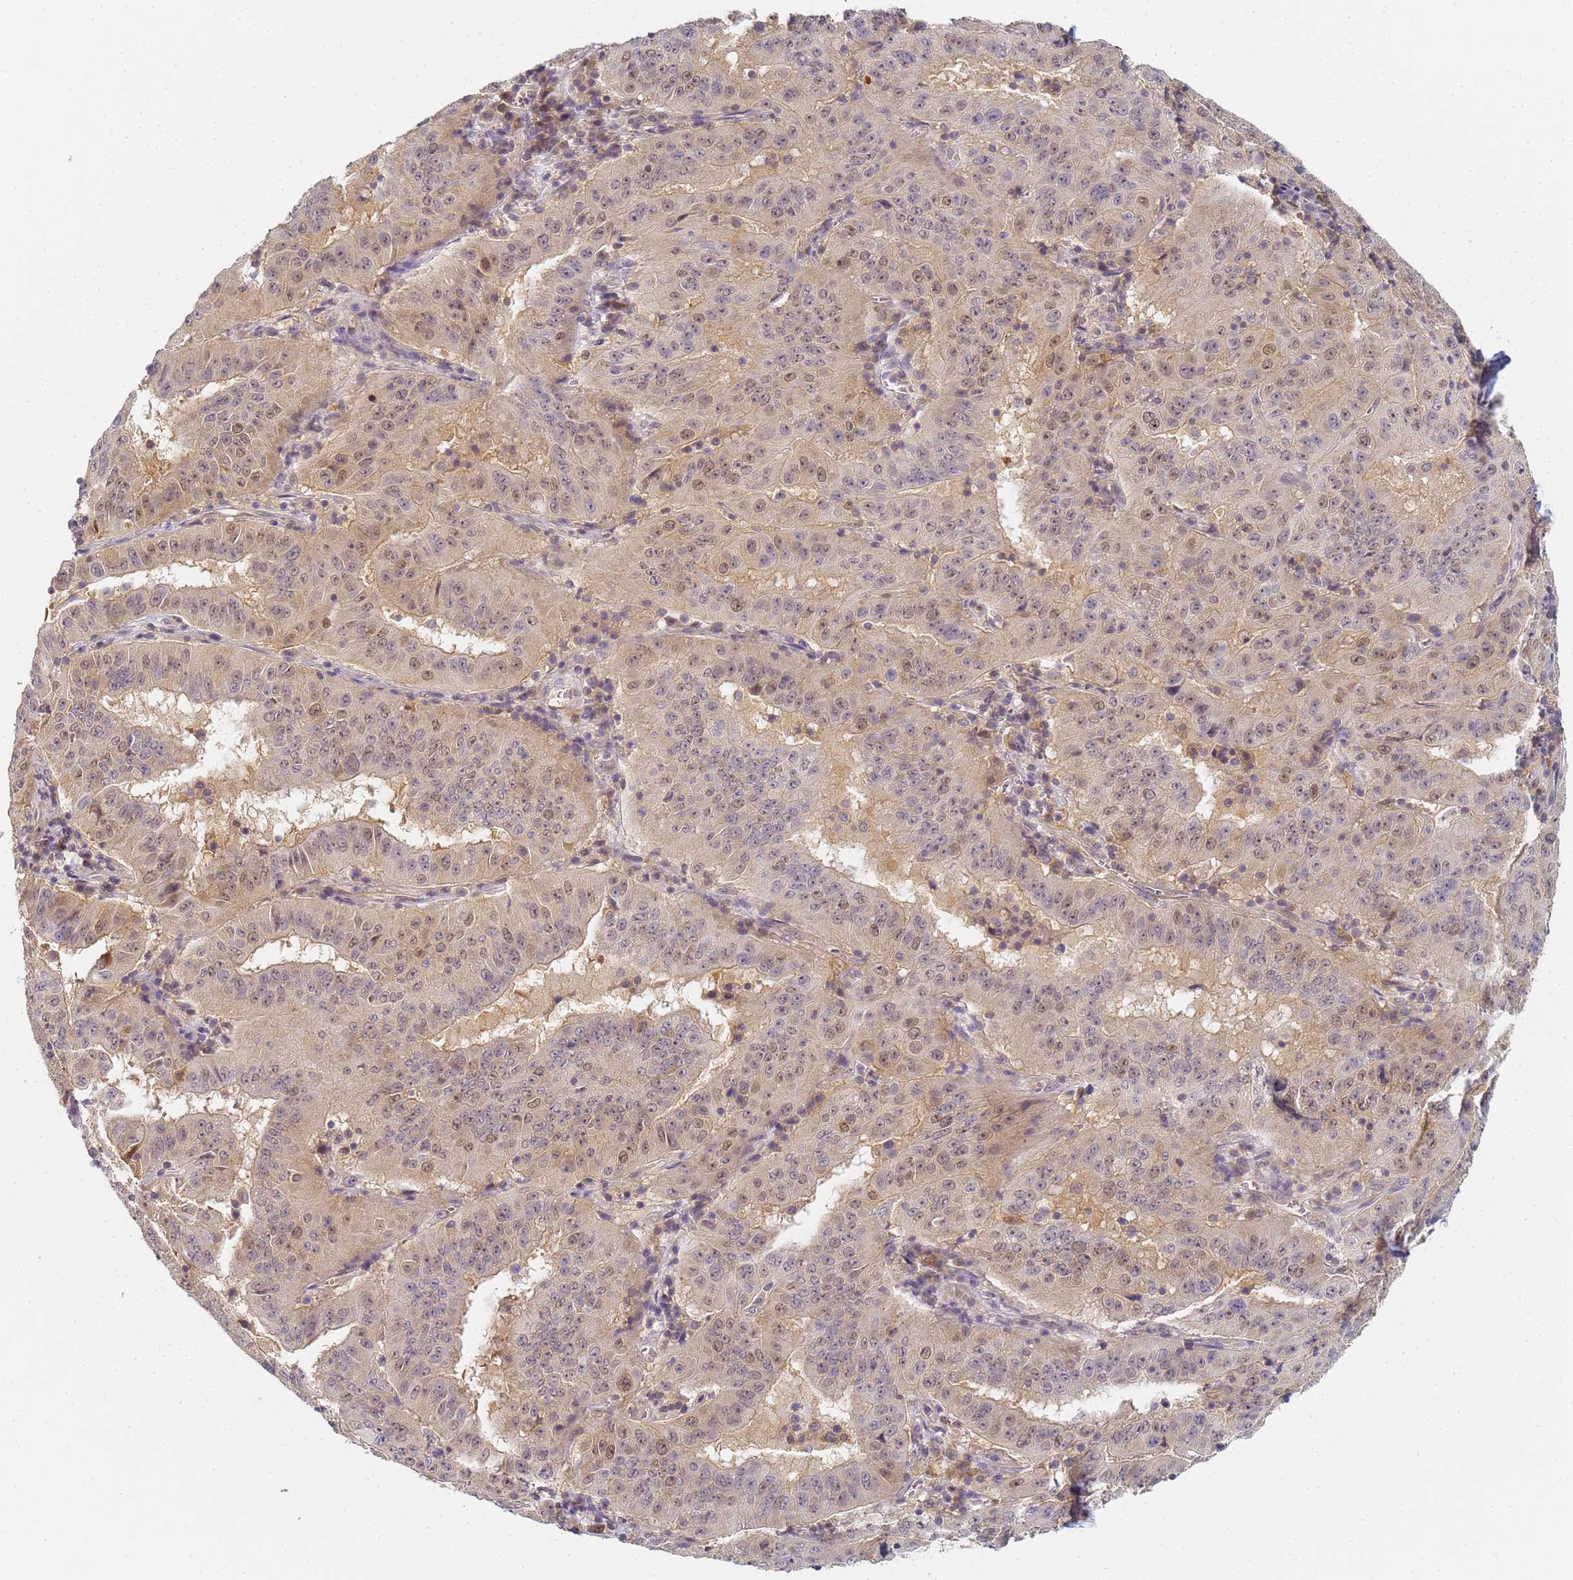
{"staining": {"intensity": "moderate", "quantity": "25%-75%", "location": "nuclear"}, "tissue": "pancreatic cancer", "cell_type": "Tumor cells", "image_type": "cancer", "snomed": [{"axis": "morphology", "description": "Adenocarcinoma, NOS"}, {"axis": "topography", "description": "Pancreas"}], "caption": "Pancreatic cancer stained with a protein marker shows moderate staining in tumor cells.", "gene": "HMCES", "patient": {"sex": "male", "age": 63}}